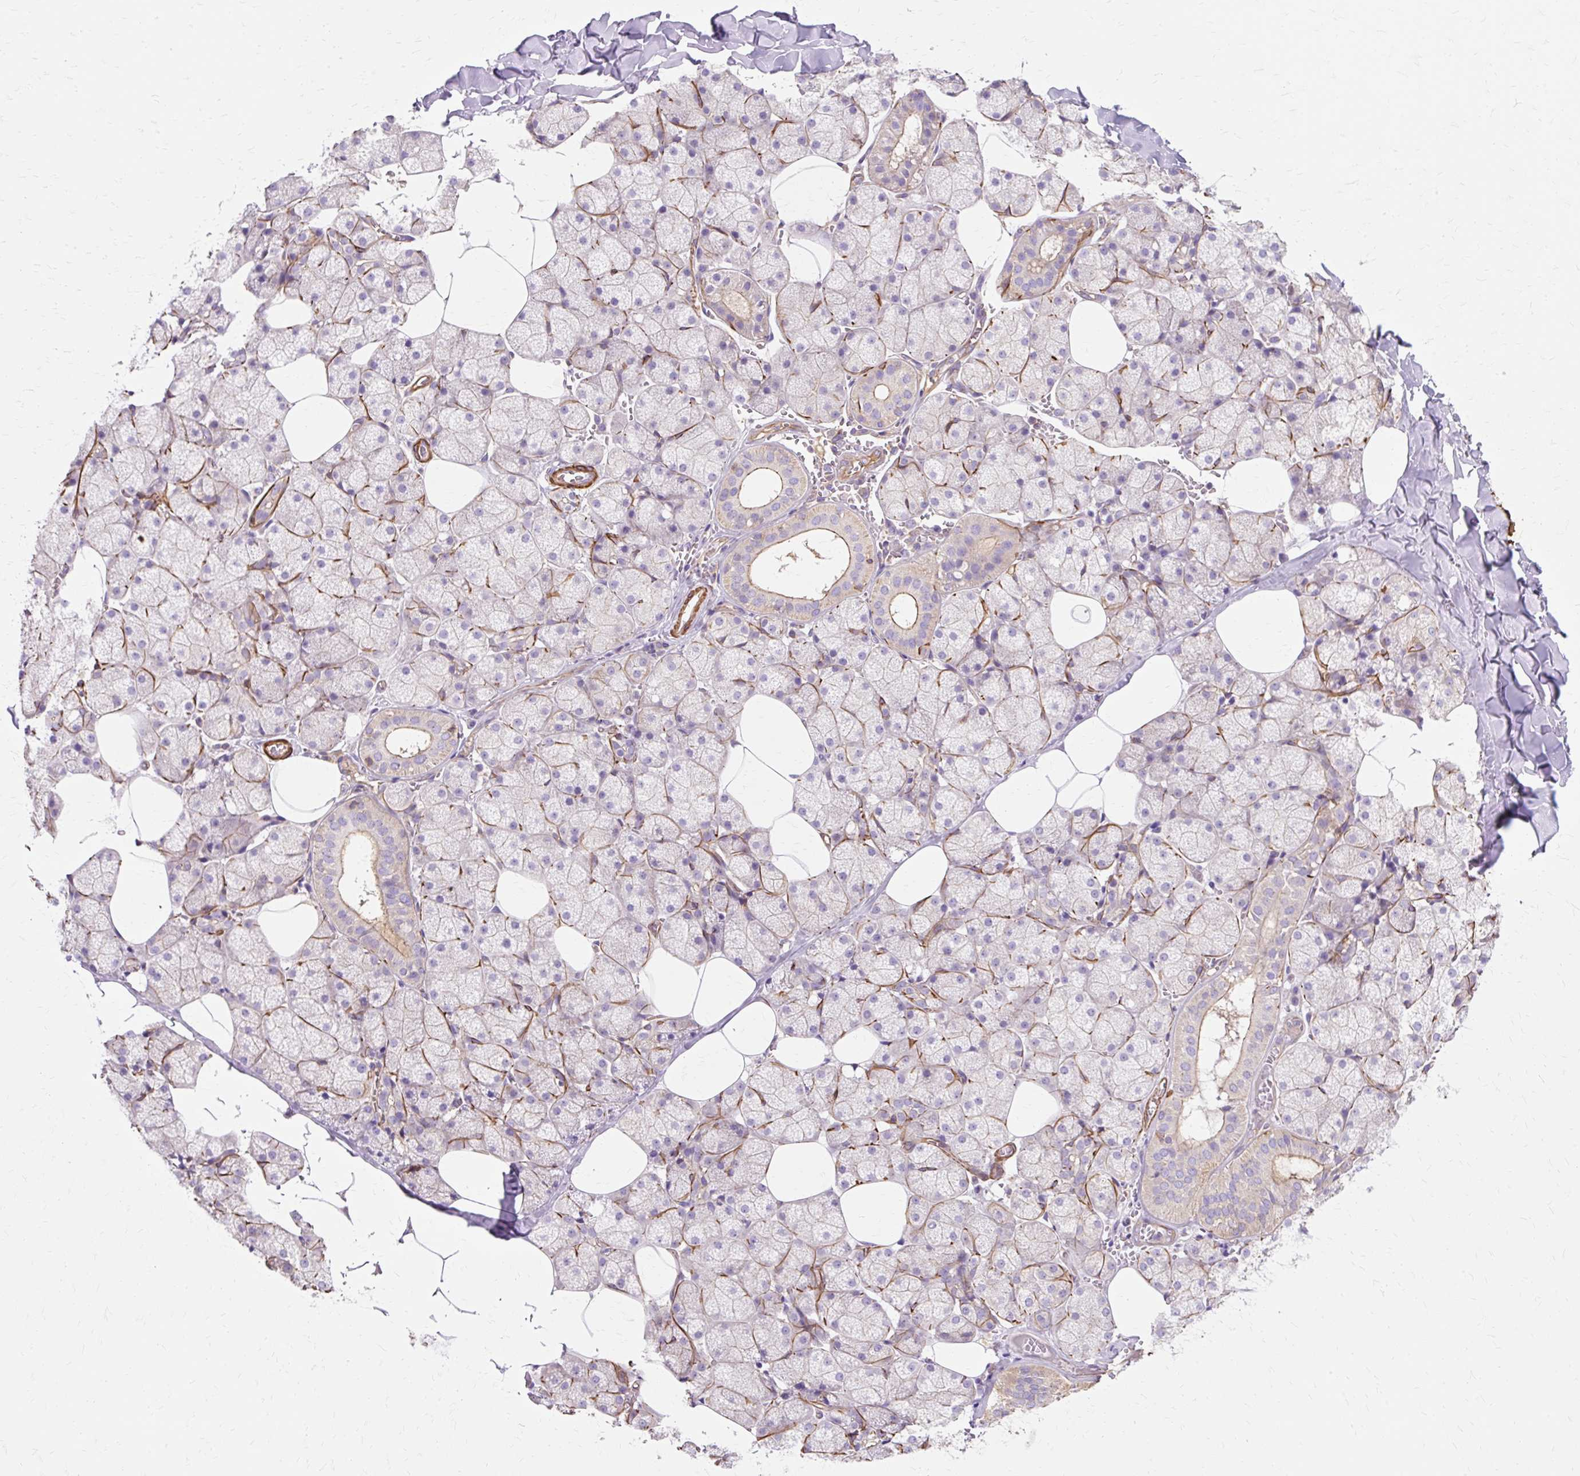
{"staining": {"intensity": "moderate", "quantity": "<25%", "location": "cytoplasmic/membranous"}, "tissue": "salivary gland", "cell_type": "Glandular cells", "image_type": "normal", "snomed": [{"axis": "morphology", "description": "Normal tissue, NOS"}, {"axis": "topography", "description": "Salivary gland"}, {"axis": "topography", "description": "Peripheral nerve tissue"}], "caption": "The image reveals staining of benign salivary gland, revealing moderate cytoplasmic/membranous protein expression (brown color) within glandular cells. (IHC, brightfield microscopy, high magnification).", "gene": "TBC1D2B", "patient": {"sex": "male", "age": 38}}